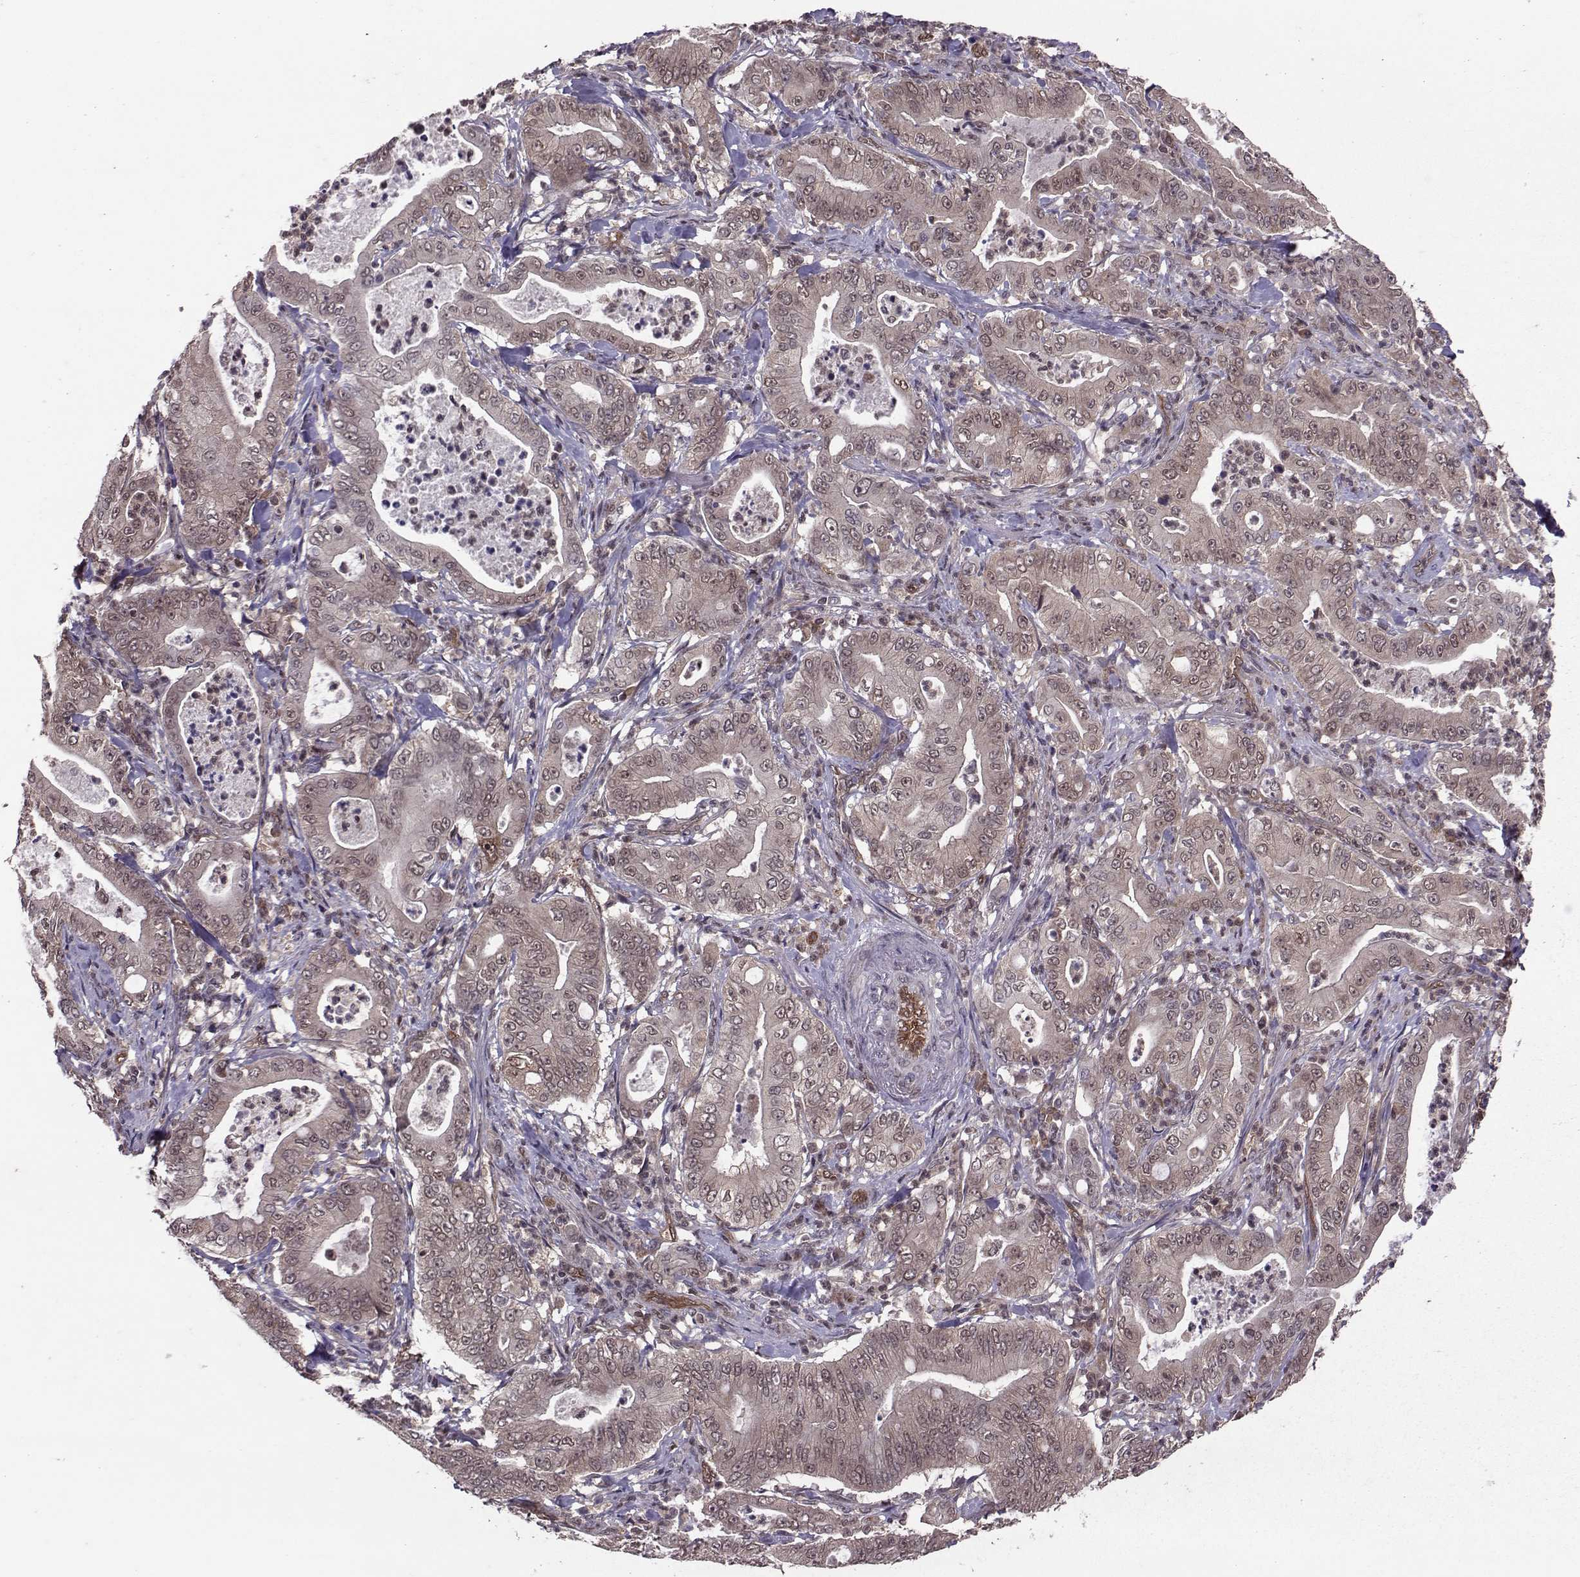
{"staining": {"intensity": "negative", "quantity": "none", "location": "none"}, "tissue": "pancreatic cancer", "cell_type": "Tumor cells", "image_type": "cancer", "snomed": [{"axis": "morphology", "description": "Adenocarcinoma, NOS"}, {"axis": "topography", "description": "Pancreas"}], "caption": "IHC photomicrograph of neoplastic tissue: pancreatic cancer (adenocarcinoma) stained with DAB (3,3'-diaminobenzidine) exhibits no significant protein staining in tumor cells.", "gene": "PPP2R2A", "patient": {"sex": "male", "age": 71}}